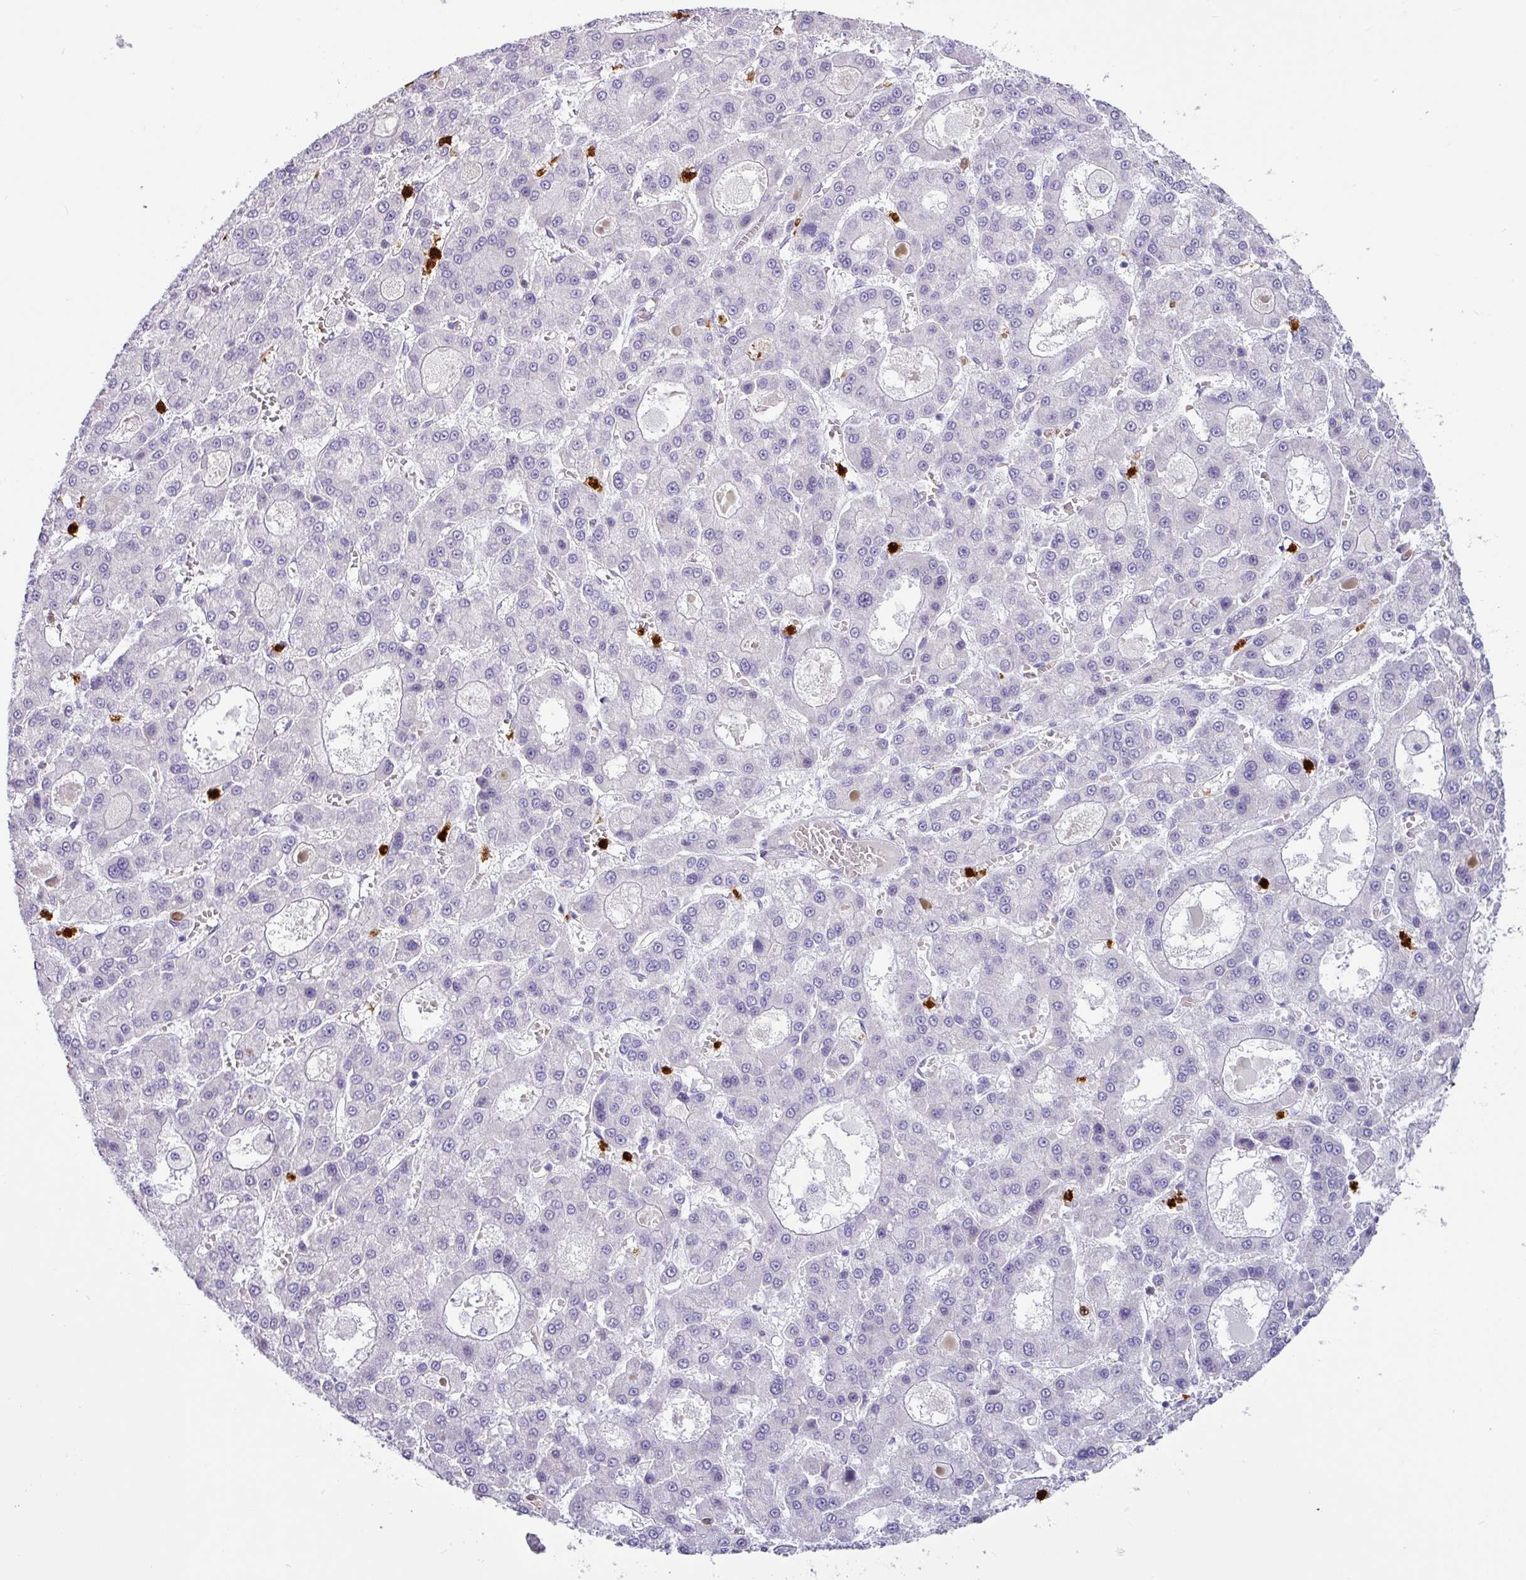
{"staining": {"intensity": "negative", "quantity": "none", "location": "none"}, "tissue": "liver cancer", "cell_type": "Tumor cells", "image_type": "cancer", "snomed": [{"axis": "morphology", "description": "Carcinoma, Hepatocellular, NOS"}, {"axis": "topography", "description": "Liver"}], "caption": "Liver cancer (hepatocellular carcinoma) stained for a protein using IHC exhibits no staining tumor cells.", "gene": "SH2D3C", "patient": {"sex": "male", "age": 70}}